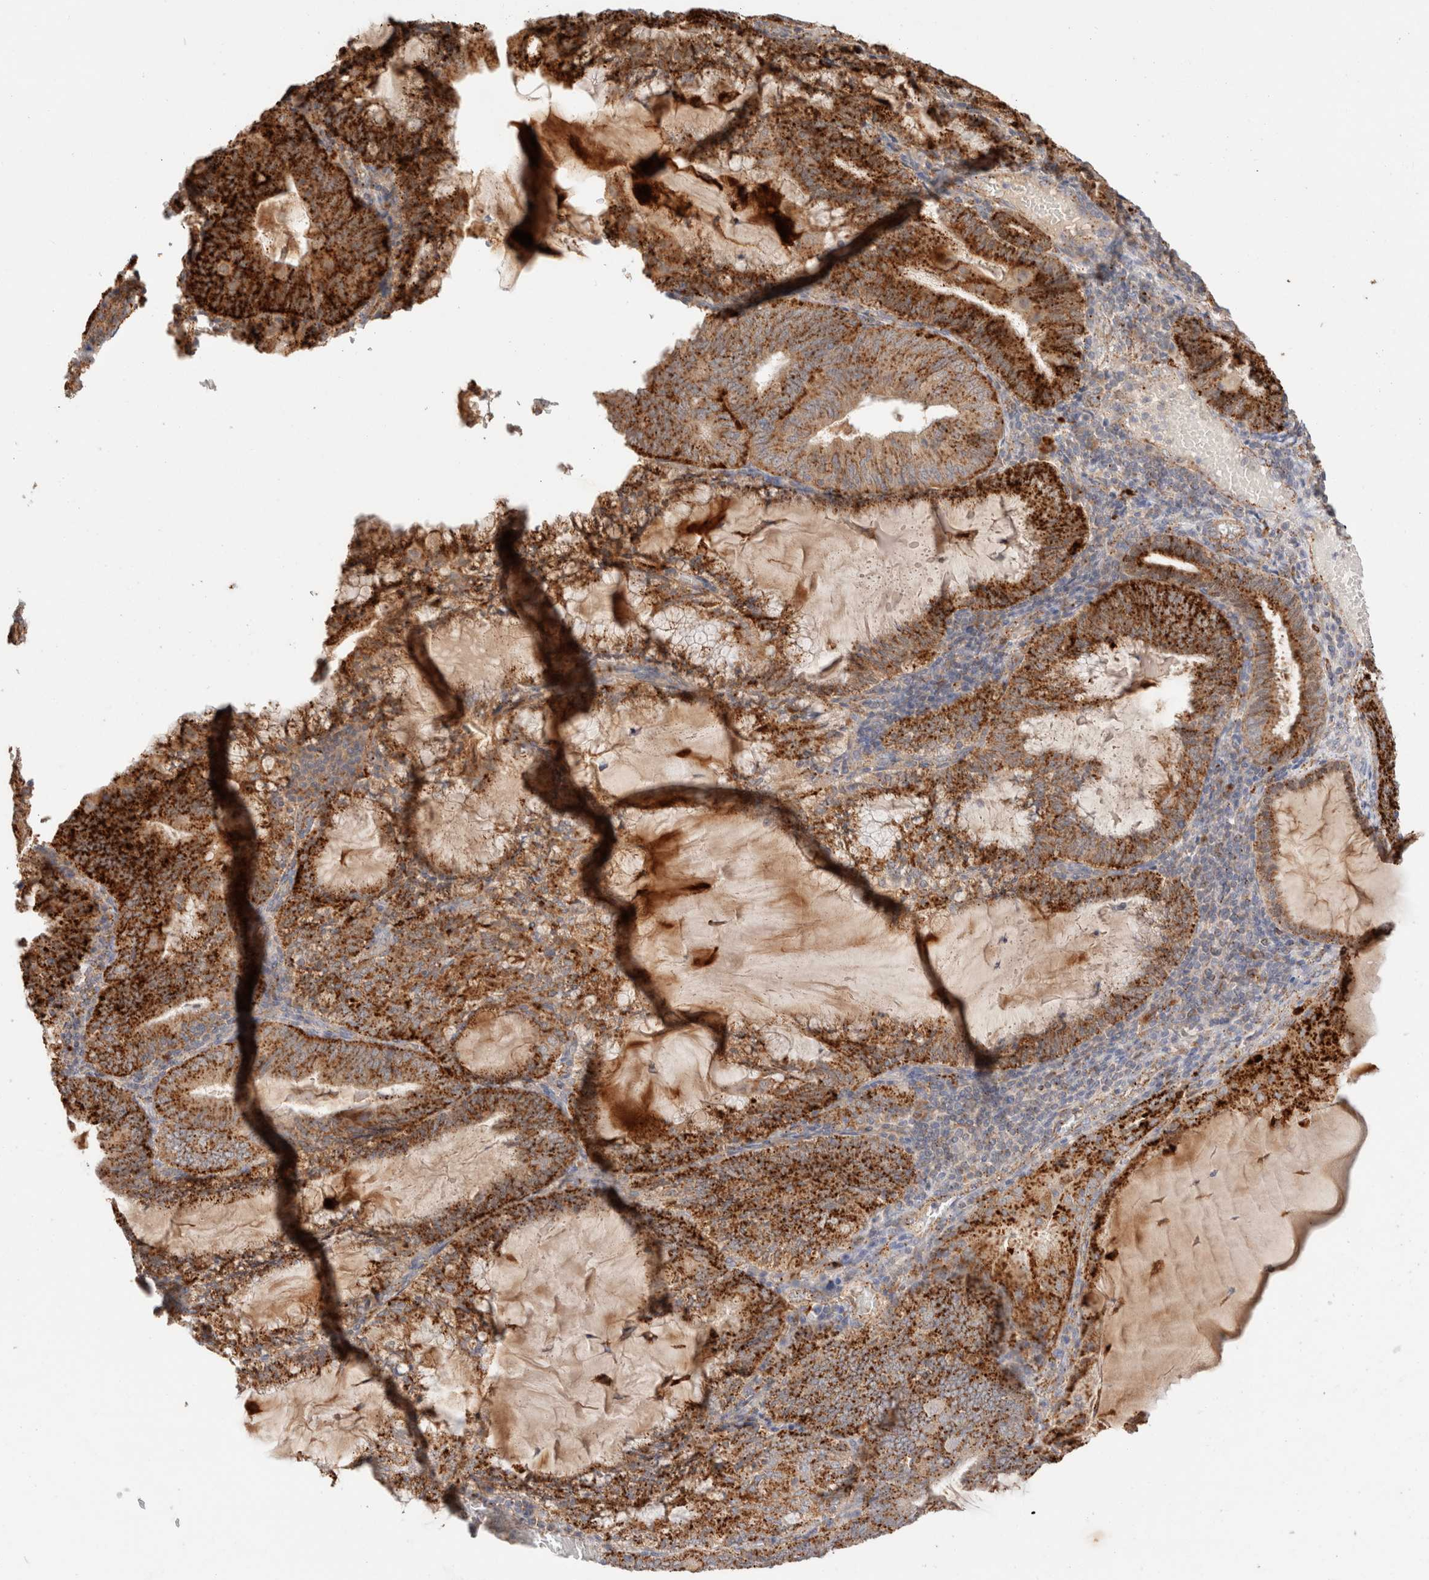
{"staining": {"intensity": "strong", "quantity": ">75%", "location": "cytoplasmic/membranous"}, "tissue": "endometrial cancer", "cell_type": "Tumor cells", "image_type": "cancer", "snomed": [{"axis": "morphology", "description": "Adenocarcinoma, NOS"}, {"axis": "topography", "description": "Endometrium"}], "caption": "DAB (3,3'-diaminobenzidine) immunohistochemical staining of adenocarcinoma (endometrial) reveals strong cytoplasmic/membranous protein expression in approximately >75% of tumor cells.", "gene": "RABEPK", "patient": {"sex": "female", "age": 81}}